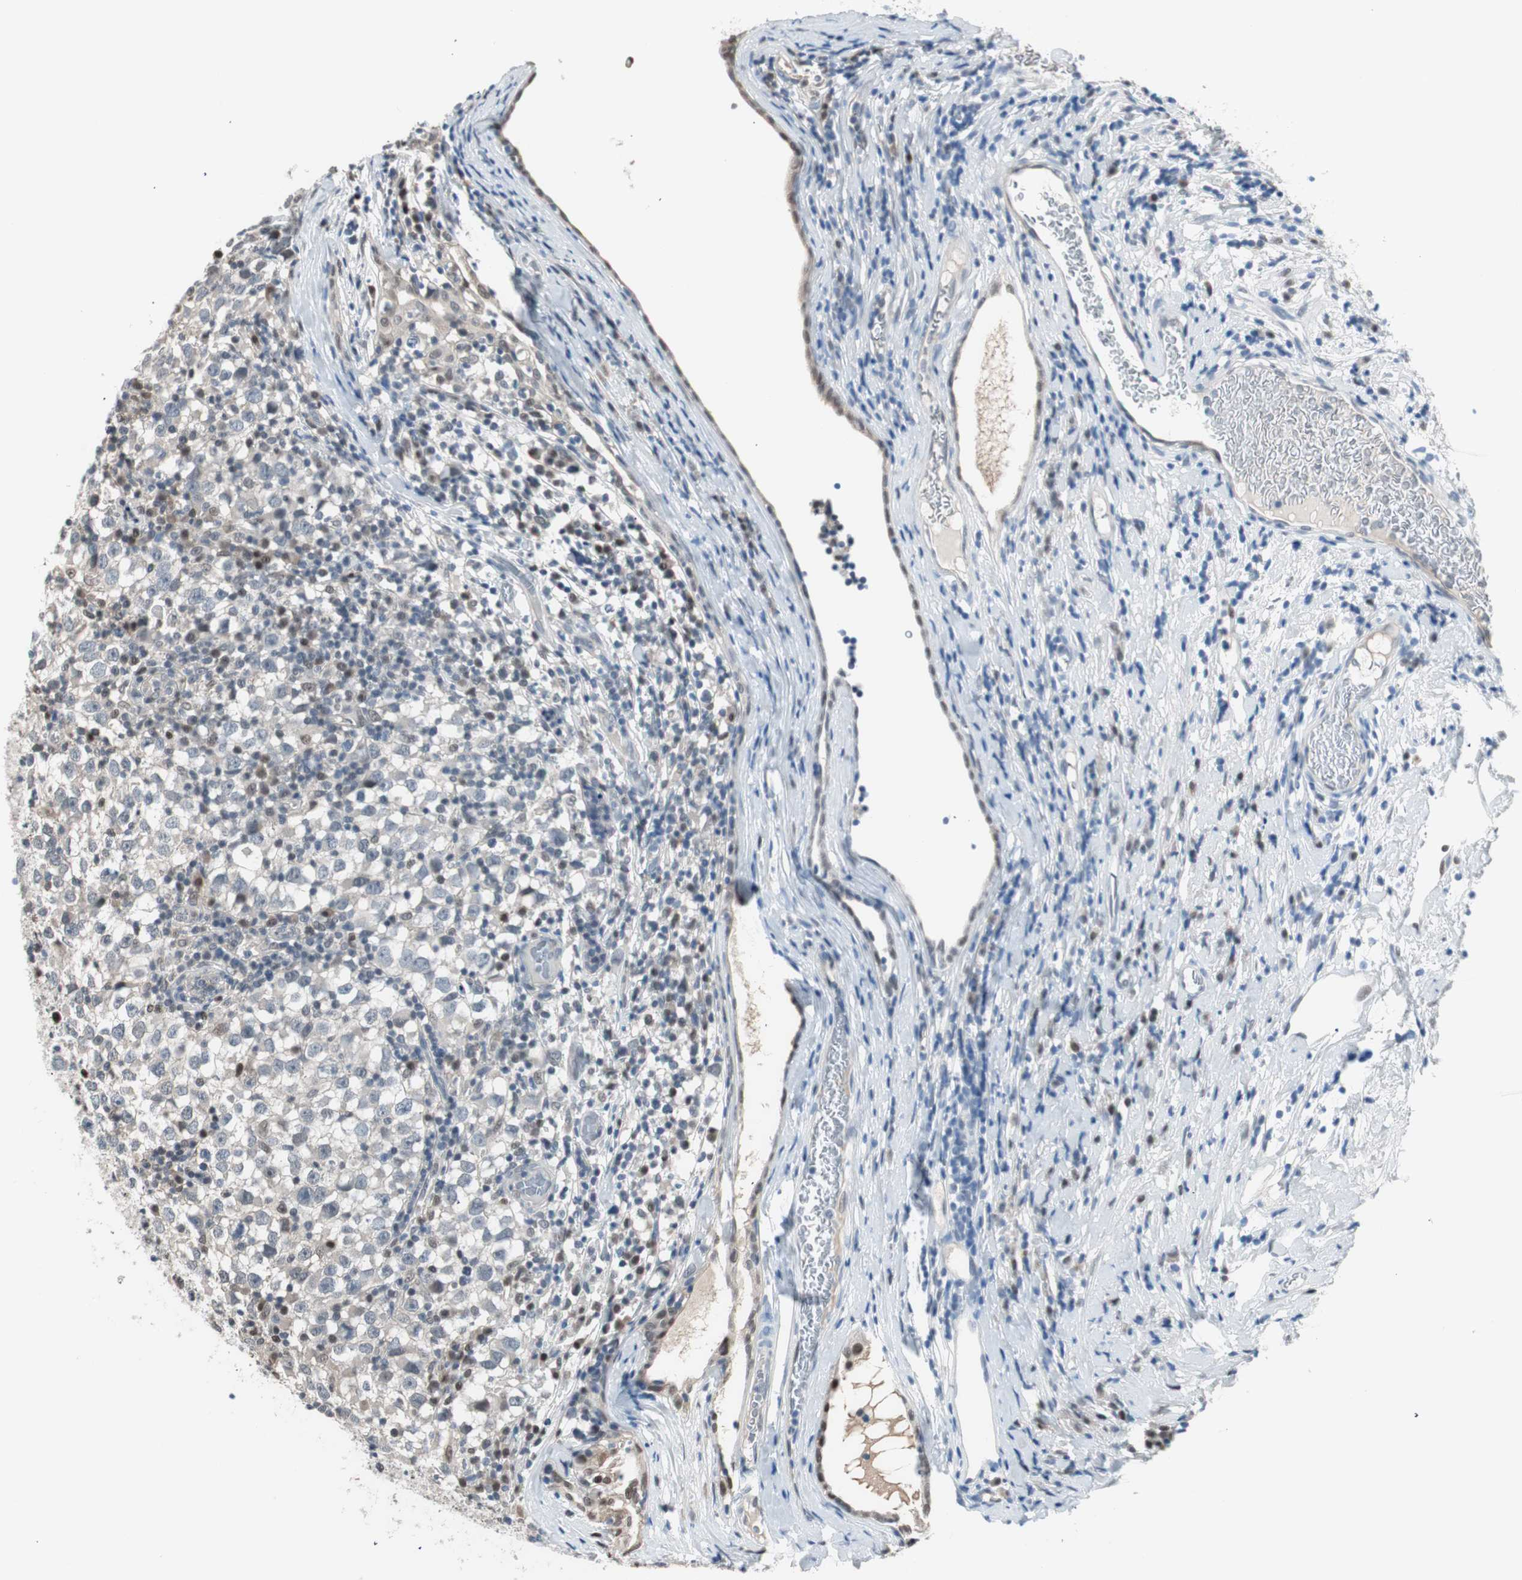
{"staining": {"intensity": "weak", "quantity": "<25%", "location": "cytoplasmic/membranous"}, "tissue": "testis cancer", "cell_type": "Tumor cells", "image_type": "cancer", "snomed": [{"axis": "morphology", "description": "Seminoma, NOS"}, {"axis": "topography", "description": "Testis"}], "caption": "Tumor cells show no significant expression in testis cancer.", "gene": "LONP2", "patient": {"sex": "male", "age": 65}}